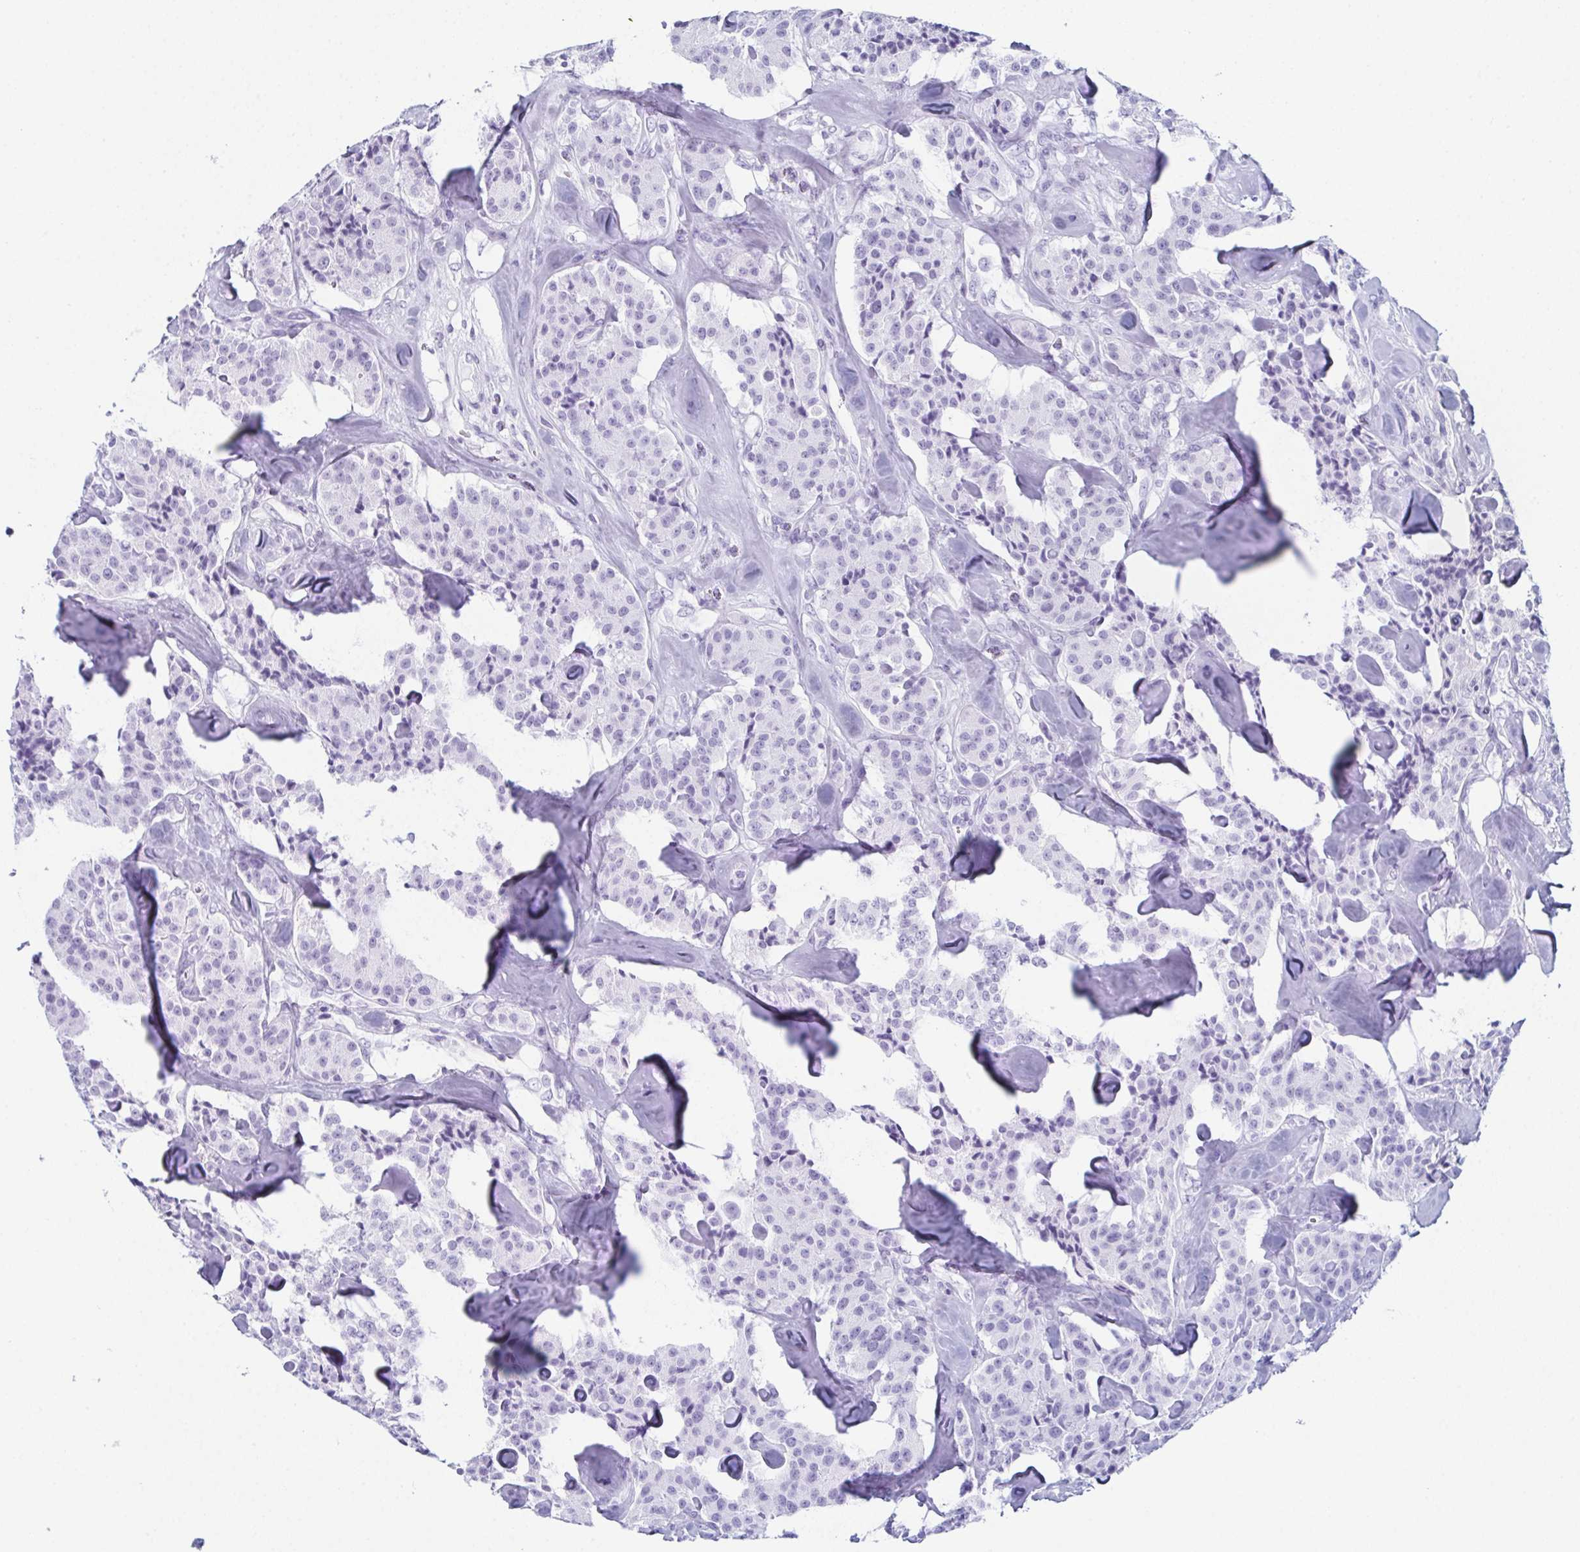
{"staining": {"intensity": "negative", "quantity": "none", "location": "none"}, "tissue": "carcinoid", "cell_type": "Tumor cells", "image_type": "cancer", "snomed": [{"axis": "morphology", "description": "Carcinoid, malignant, NOS"}, {"axis": "topography", "description": "Pancreas"}], "caption": "A photomicrograph of carcinoid stained for a protein shows no brown staining in tumor cells.", "gene": "ENKUR", "patient": {"sex": "male", "age": 41}}